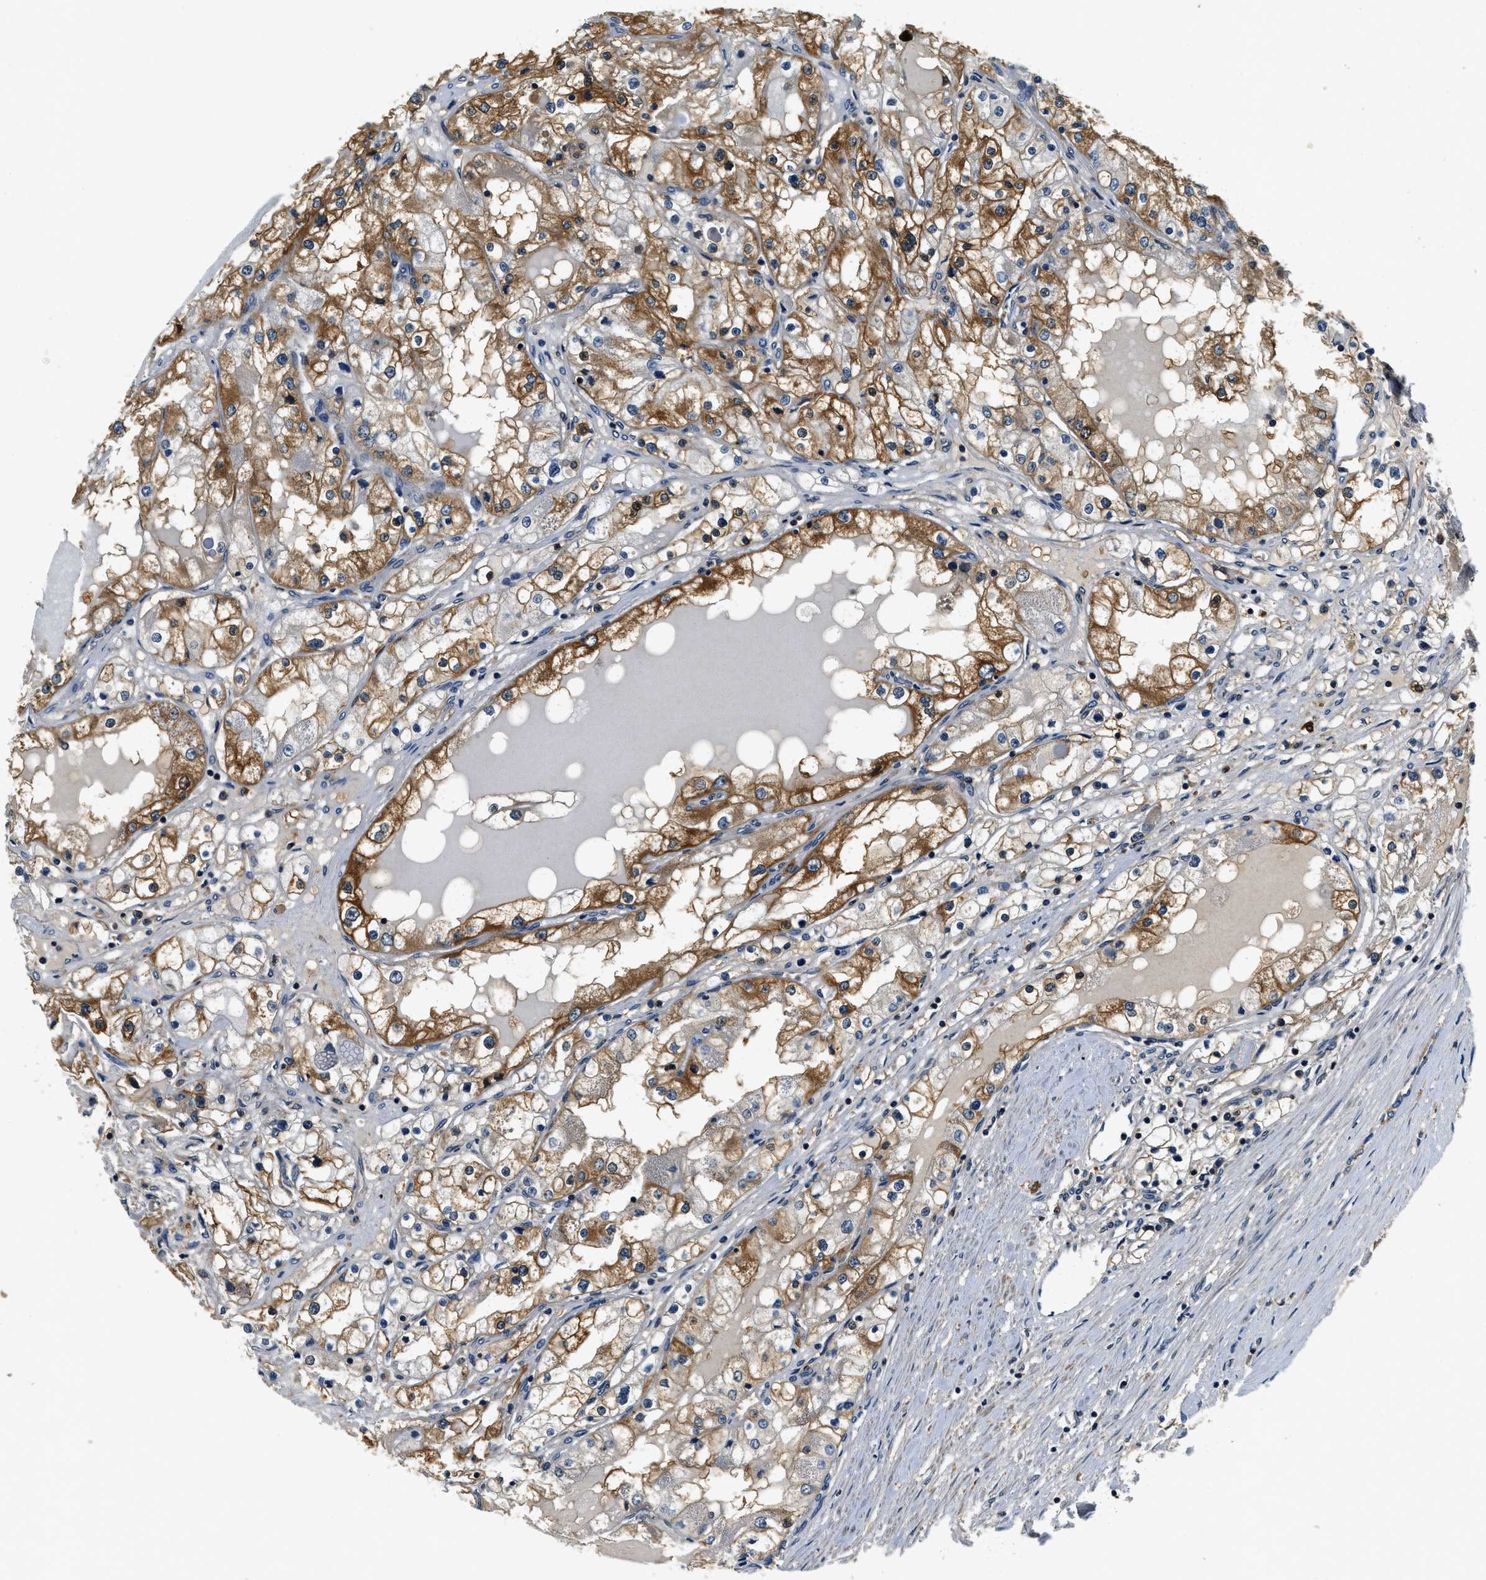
{"staining": {"intensity": "strong", "quantity": ">75%", "location": "cytoplasmic/membranous"}, "tissue": "renal cancer", "cell_type": "Tumor cells", "image_type": "cancer", "snomed": [{"axis": "morphology", "description": "Adenocarcinoma, NOS"}, {"axis": "topography", "description": "Kidney"}], "caption": "Adenocarcinoma (renal) stained for a protein (brown) reveals strong cytoplasmic/membranous positive staining in approximately >75% of tumor cells.", "gene": "RESF1", "patient": {"sex": "male", "age": 68}}